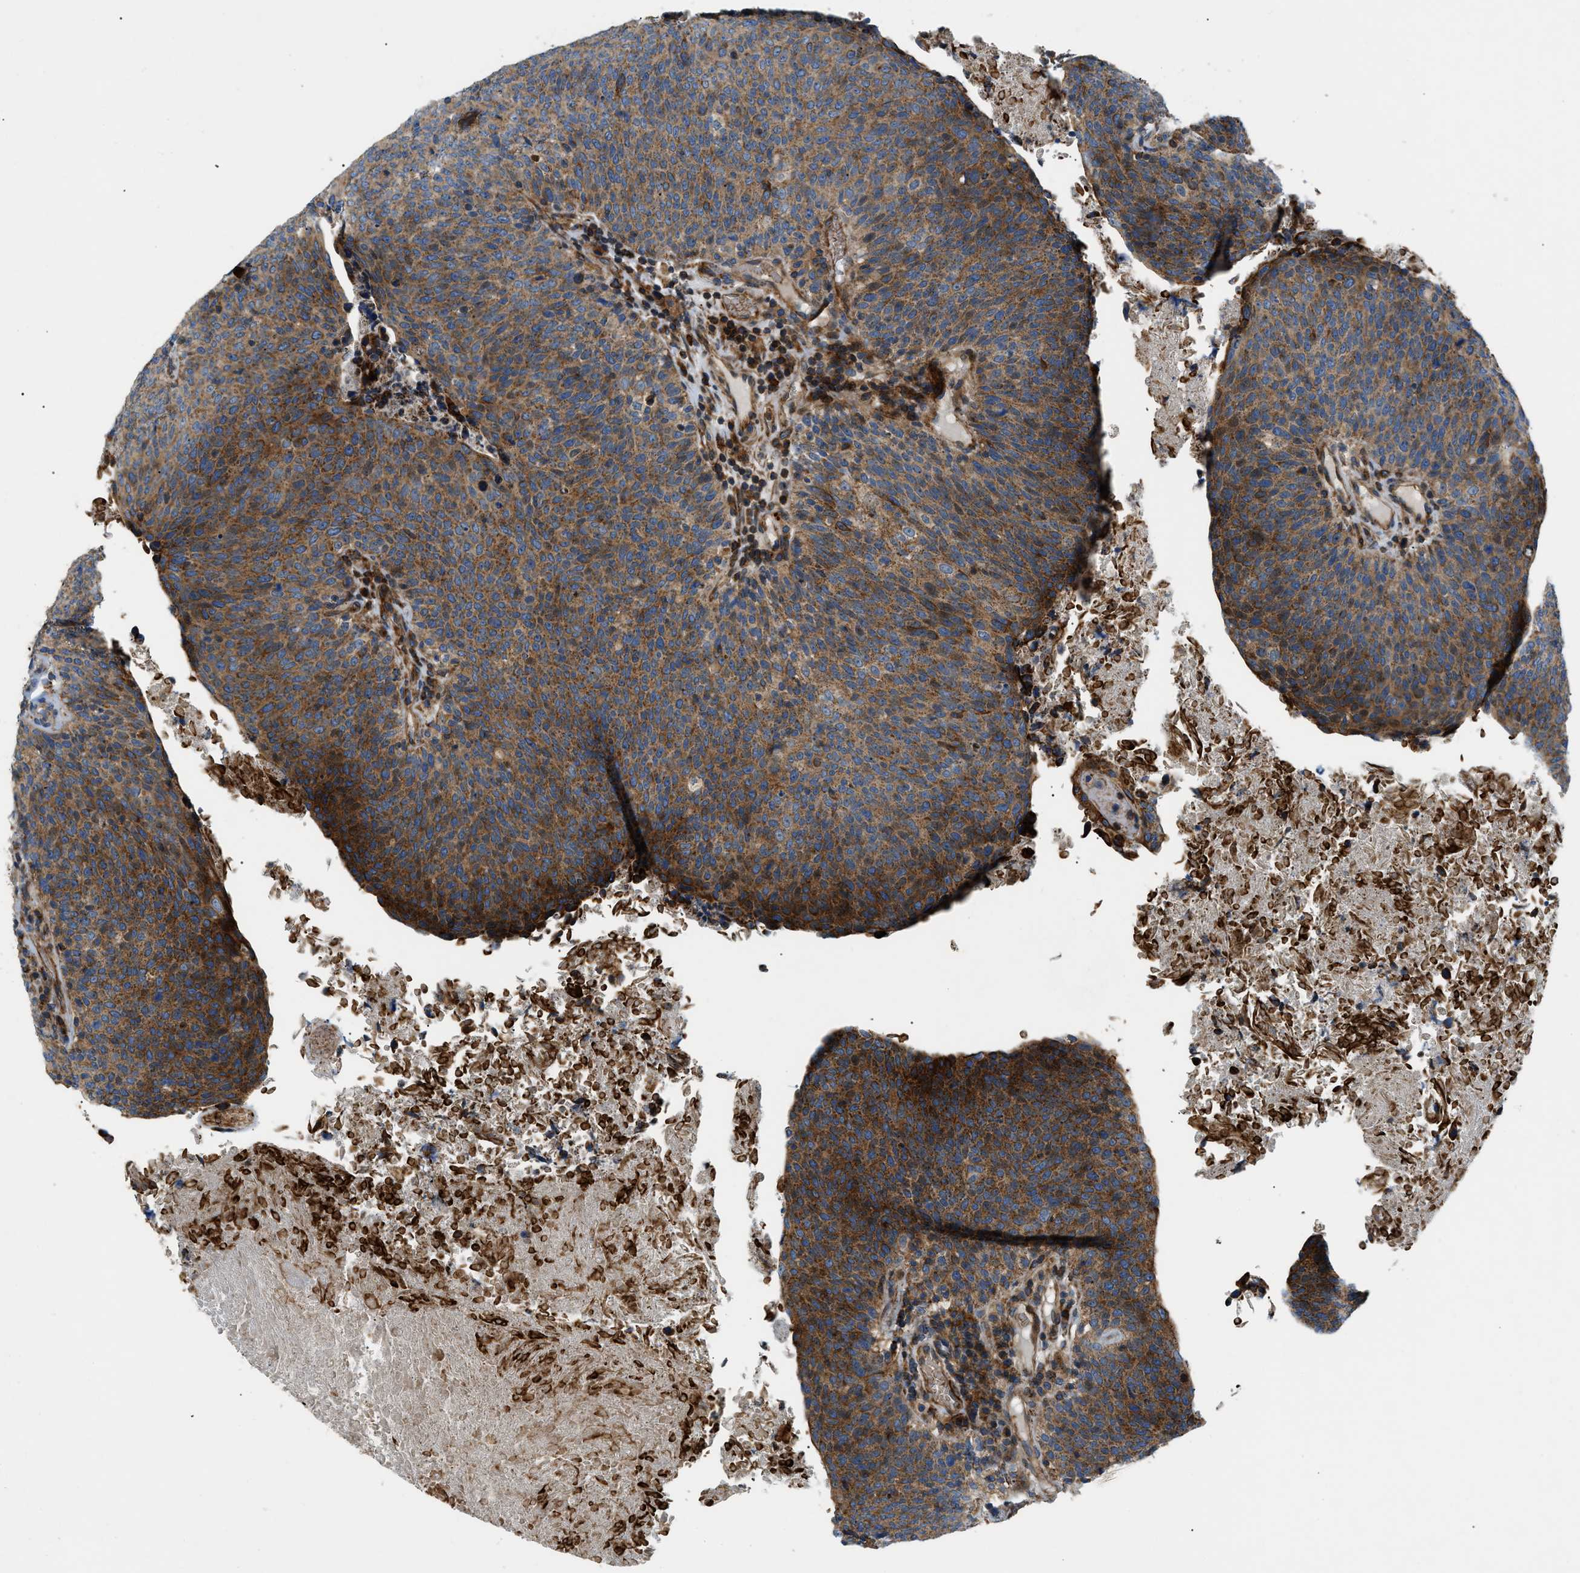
{"staining": {"intensity": "strong", "quantity": "25%-75%", "location": "cytoplasmic/membranous"}, "tissue": "head and neck cancer", "cell_type": "Tumor cells", "image_type": "cancer", "snomed": [{"axis": "morphology", "description": "Squamous cell carcinoma, NOS"}, {"axis": "morphology", "description": "Squamous cell carcinoma, metastatic, NOS"}, {"axis": "topography", "description": "Lymph node"}, {"axis": "topography", "description": "Head-Neck"}], "caption": "This photomicrograph reveals head and neck cancer (squamous cell carcinoma) stained with immunohistochemistry (IHC) to label a protein in brown. The cytoplasmic/membranous of tumor cells show strong positivity for the protein. Nuclei are counter-stained blue.", "gene": "DHODH", "patient": {"sex": "male", "age": 62}}